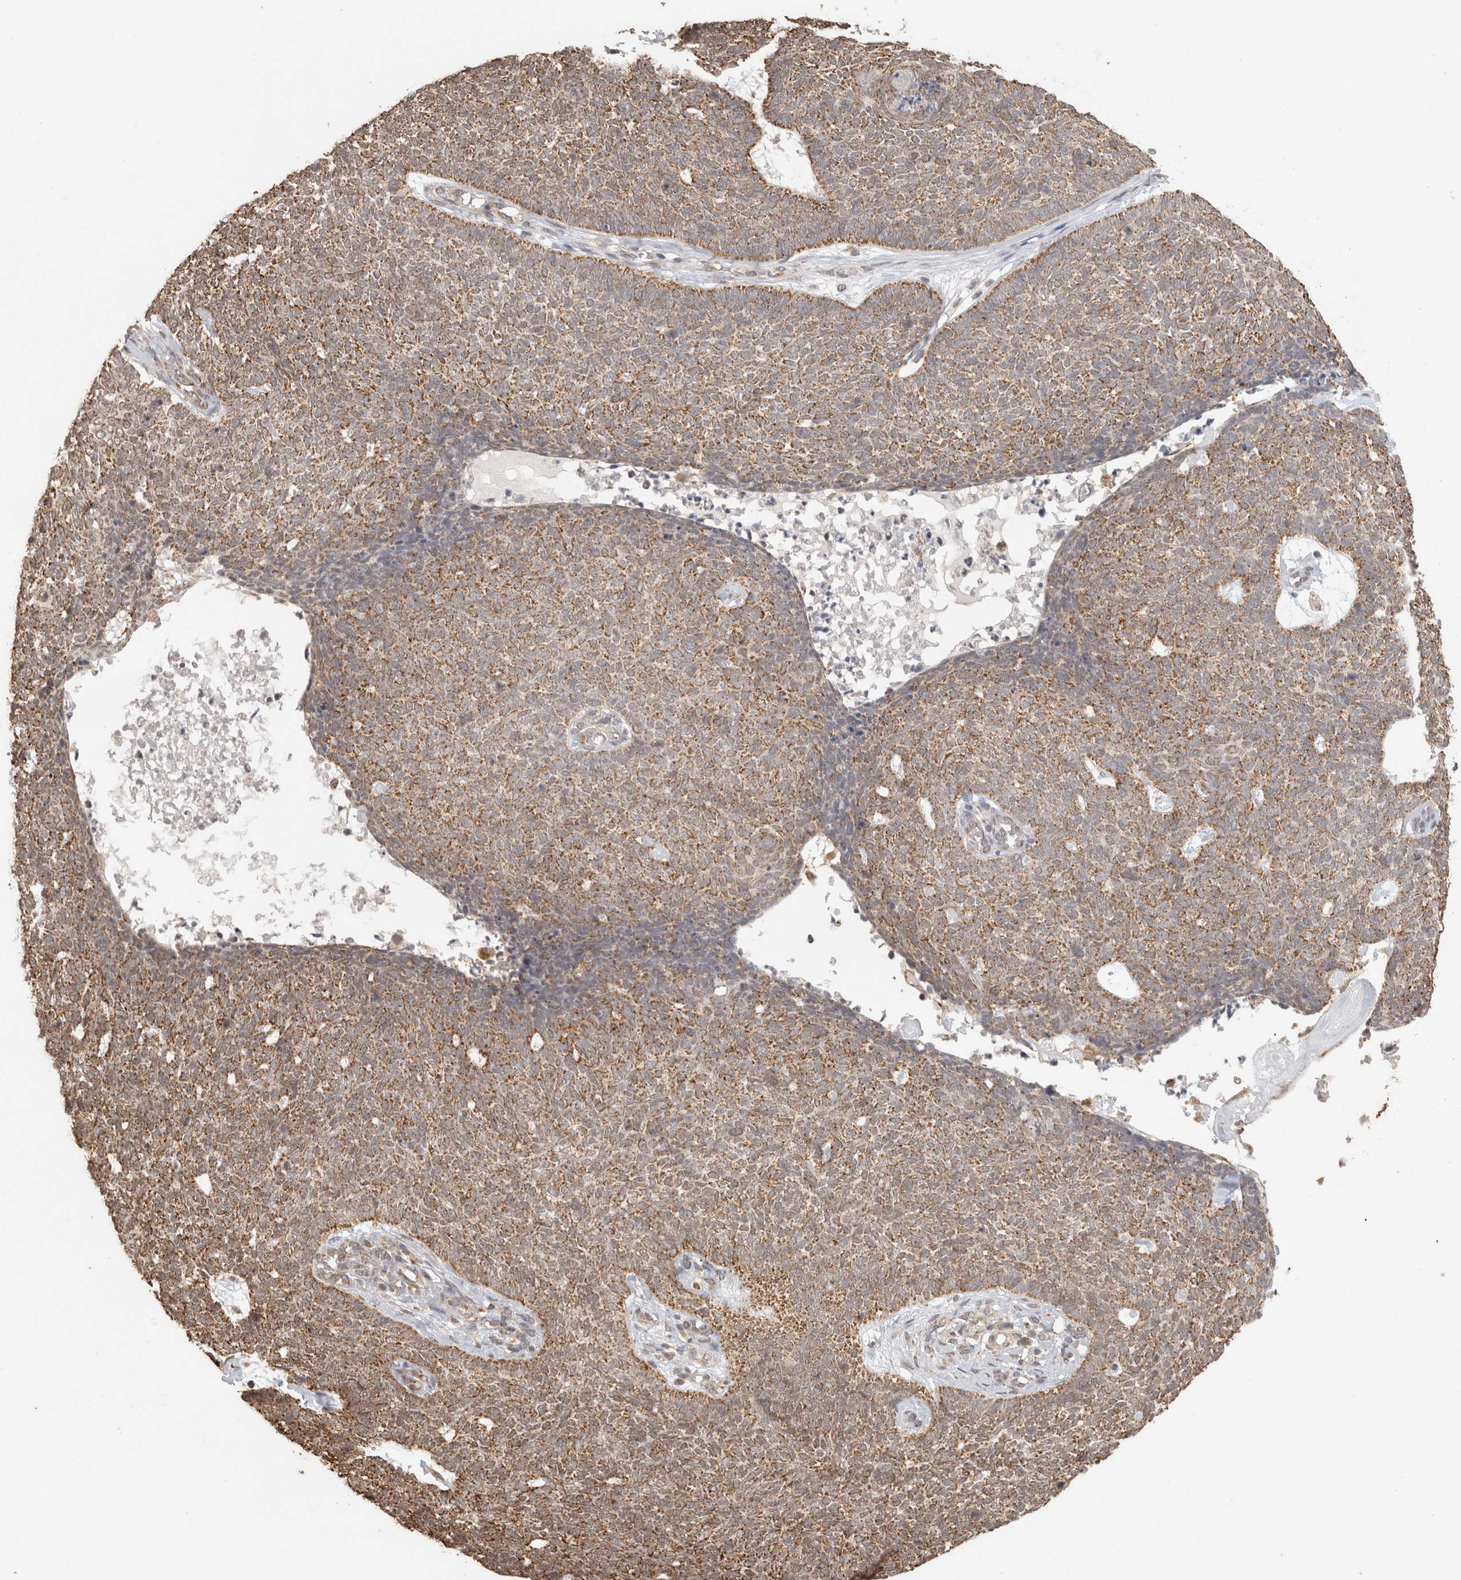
{"staining": {"intensity": "moderate", "quantity": ">75%", "location": "cytoplasmic/membranous"}, "tissue": "skin cancer", "cell_type": "Tumor cells", "image_type": "cancer", "snomed": [{"axis": "morphology", "description": "Basal cell carcinoma"}, {"axis": "topography", "description": "Skin"}], "caption": "High-magnification brightfield microscopy of basal cell carcinoma (skin) stained with DAB (3,3'-diaminobenzidine) (brown) and counterstained with hematoxylin (blue). tumor cells exhibit moderate cytoplasmic/membranous expression is seen in approximately>75% of cells. (brown staining indicates protein expression, while blue staining denotes nuclei).", "gene": "BNIP3L", "patient": {"sex": "female", "age": 84}}